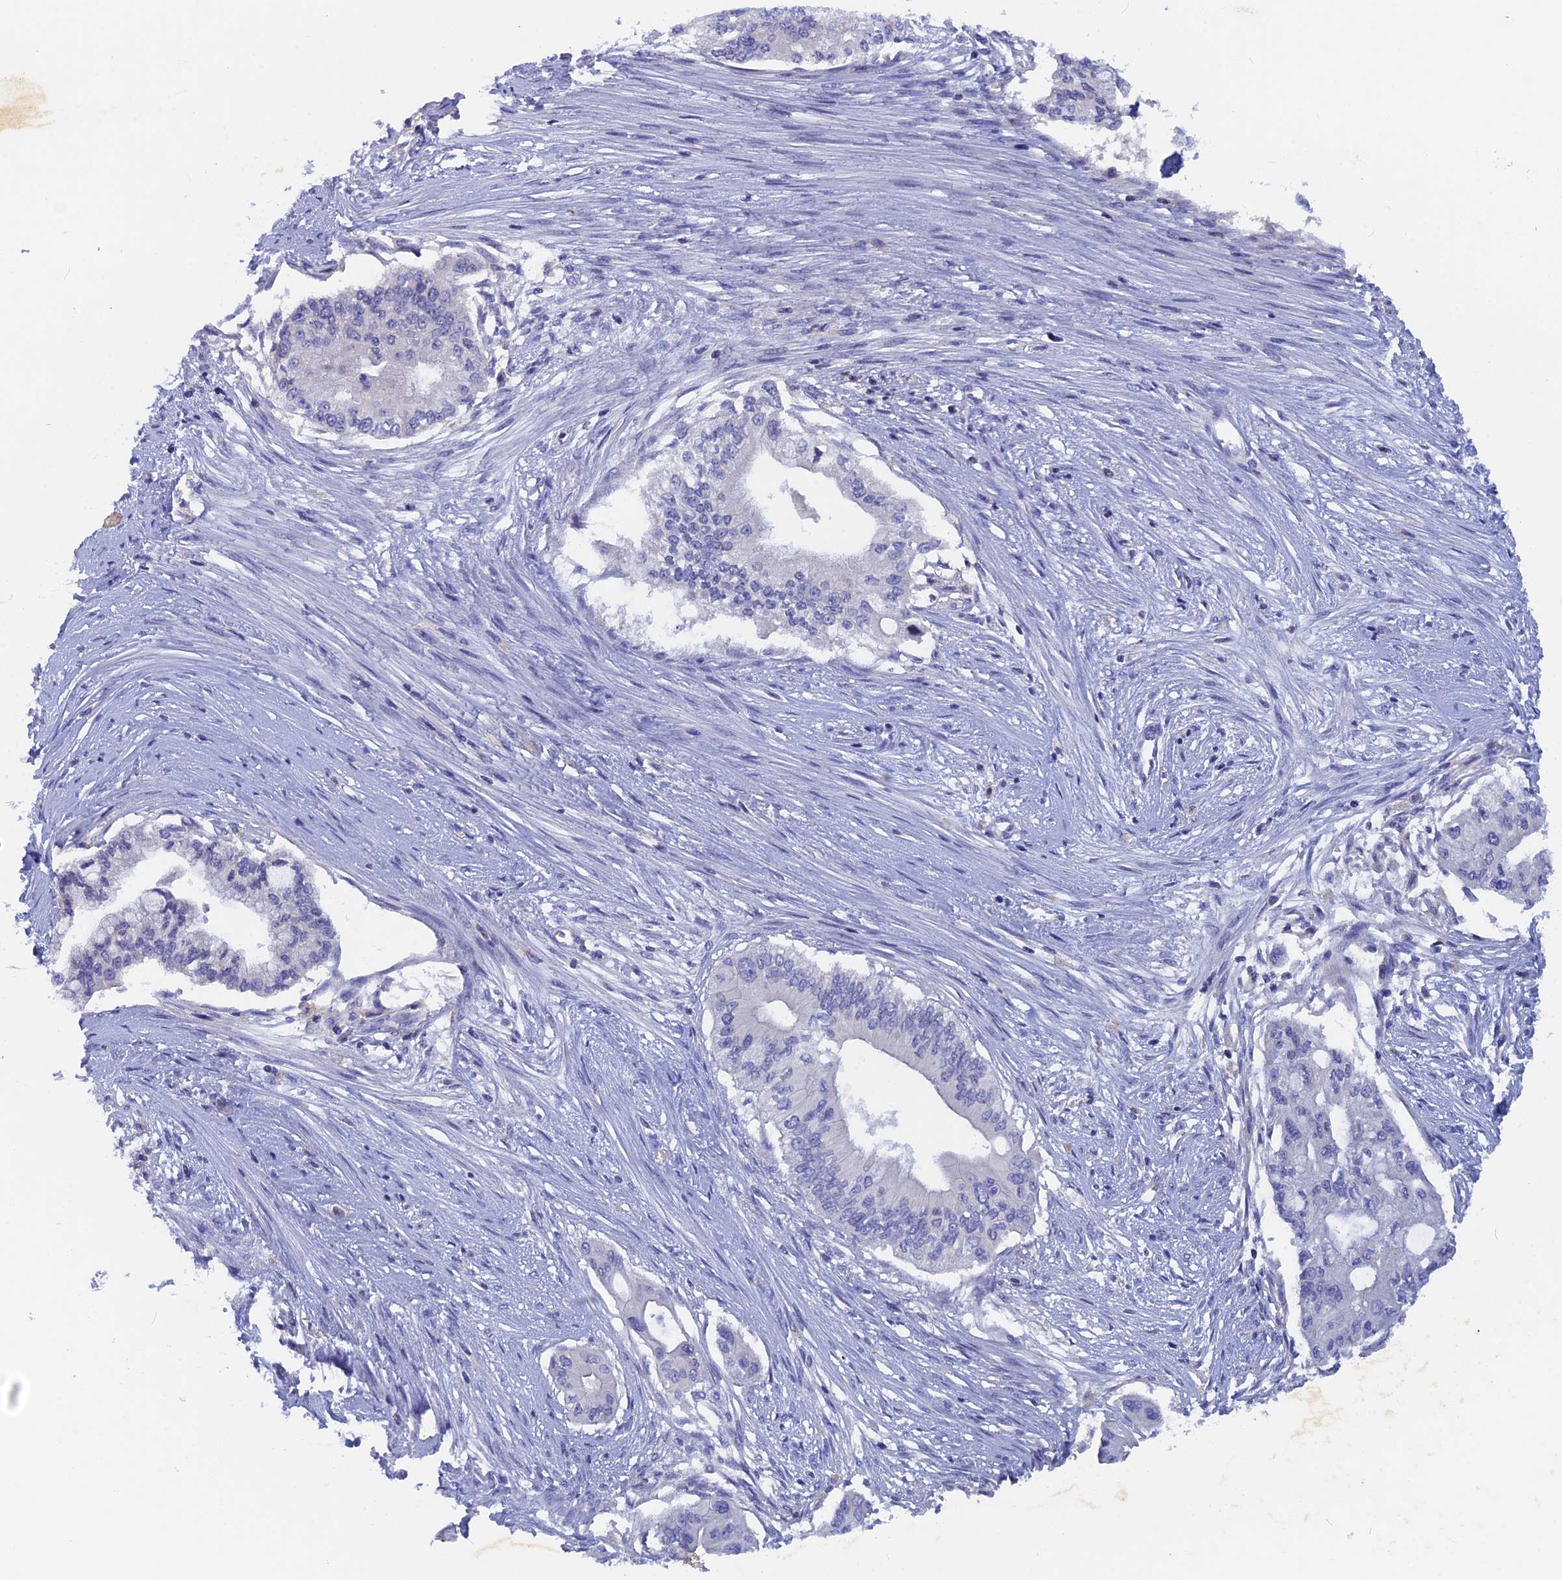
{"staining": {"intensity": "negative", "quantity": "none", "location": "none"}, "tissue": "pancreatic cancer", "cell_type": "Tumor cells", "image_type": "cancer", "snomed": [{"axis": "morphology", "description": "Adenocarcinoma, NOS"}, {"axis": "topography", "description": "Pancreas"}], "caption": "Immunohistochemistry (IHC) of human pancreatic adenocarcinoma reveals no expression in tumor cells.", "gene": "ACP7", "patient": {"sex": "male", "age": 46}}